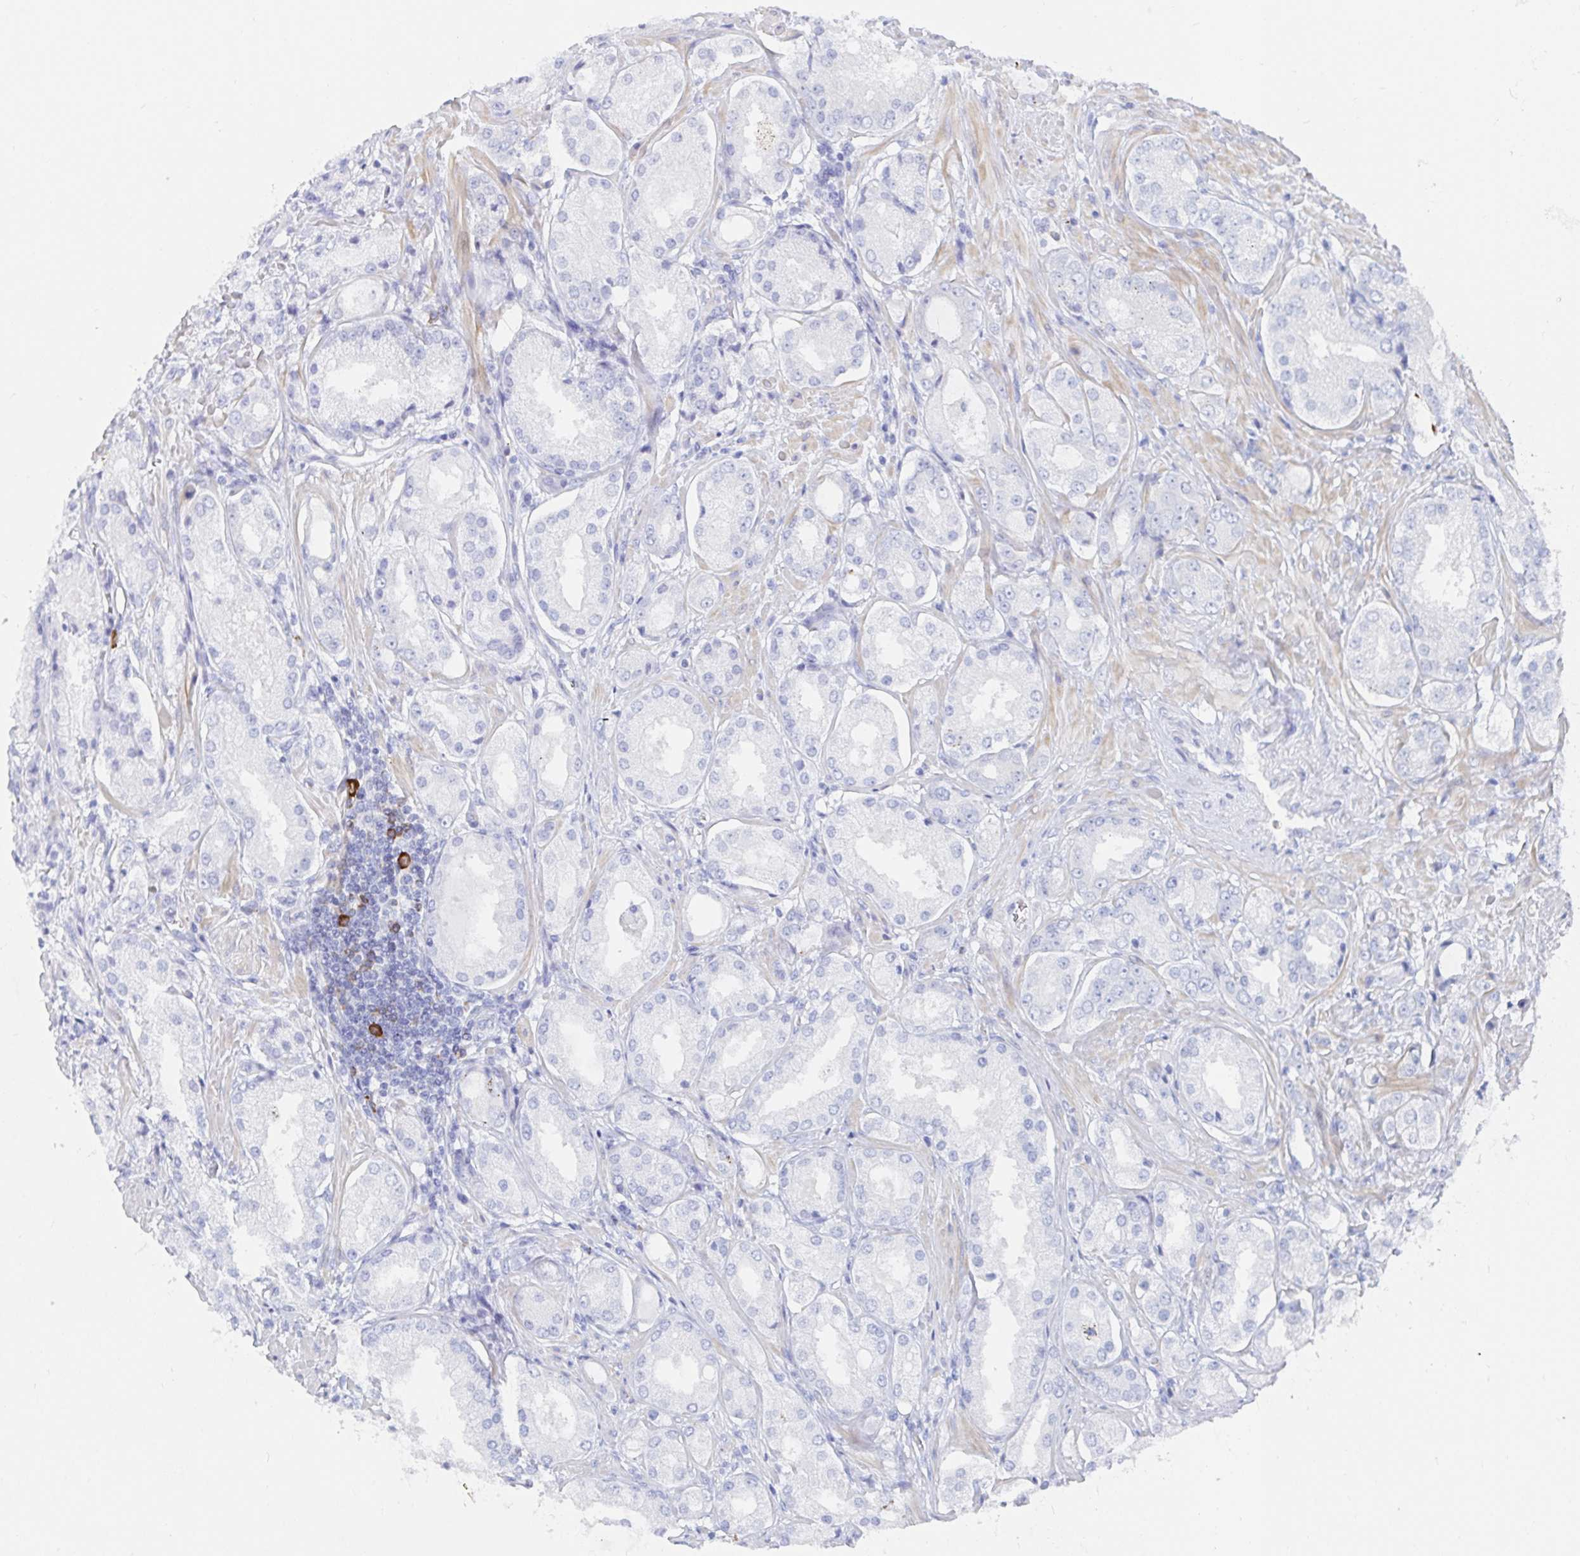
{"staining": {"intensity": "moderate", "quantity": "<25%", "location": "cytoplasmic/membranous"}, "tissue": "prostate cancer", "cell_type": "Tumor cells", "image_type": "cancer", "snomed": [{"axis": "morphology", "description": "Adenocarcinoma, Low grade"}, {"axis": "topography", "description": "Prostate"}], "caption": "A brown stain shows moderate cytoplasmic/membranous positivity of a protein in prostate low-grade adenocarcinoma tumor cells. The staining was performed using DAB, with brown indicating positive protein expression. Nuclei are stained blue with hematoxylin.", "gene": "PACSIN1", "patient": {"sex": "male", "age": 68}}